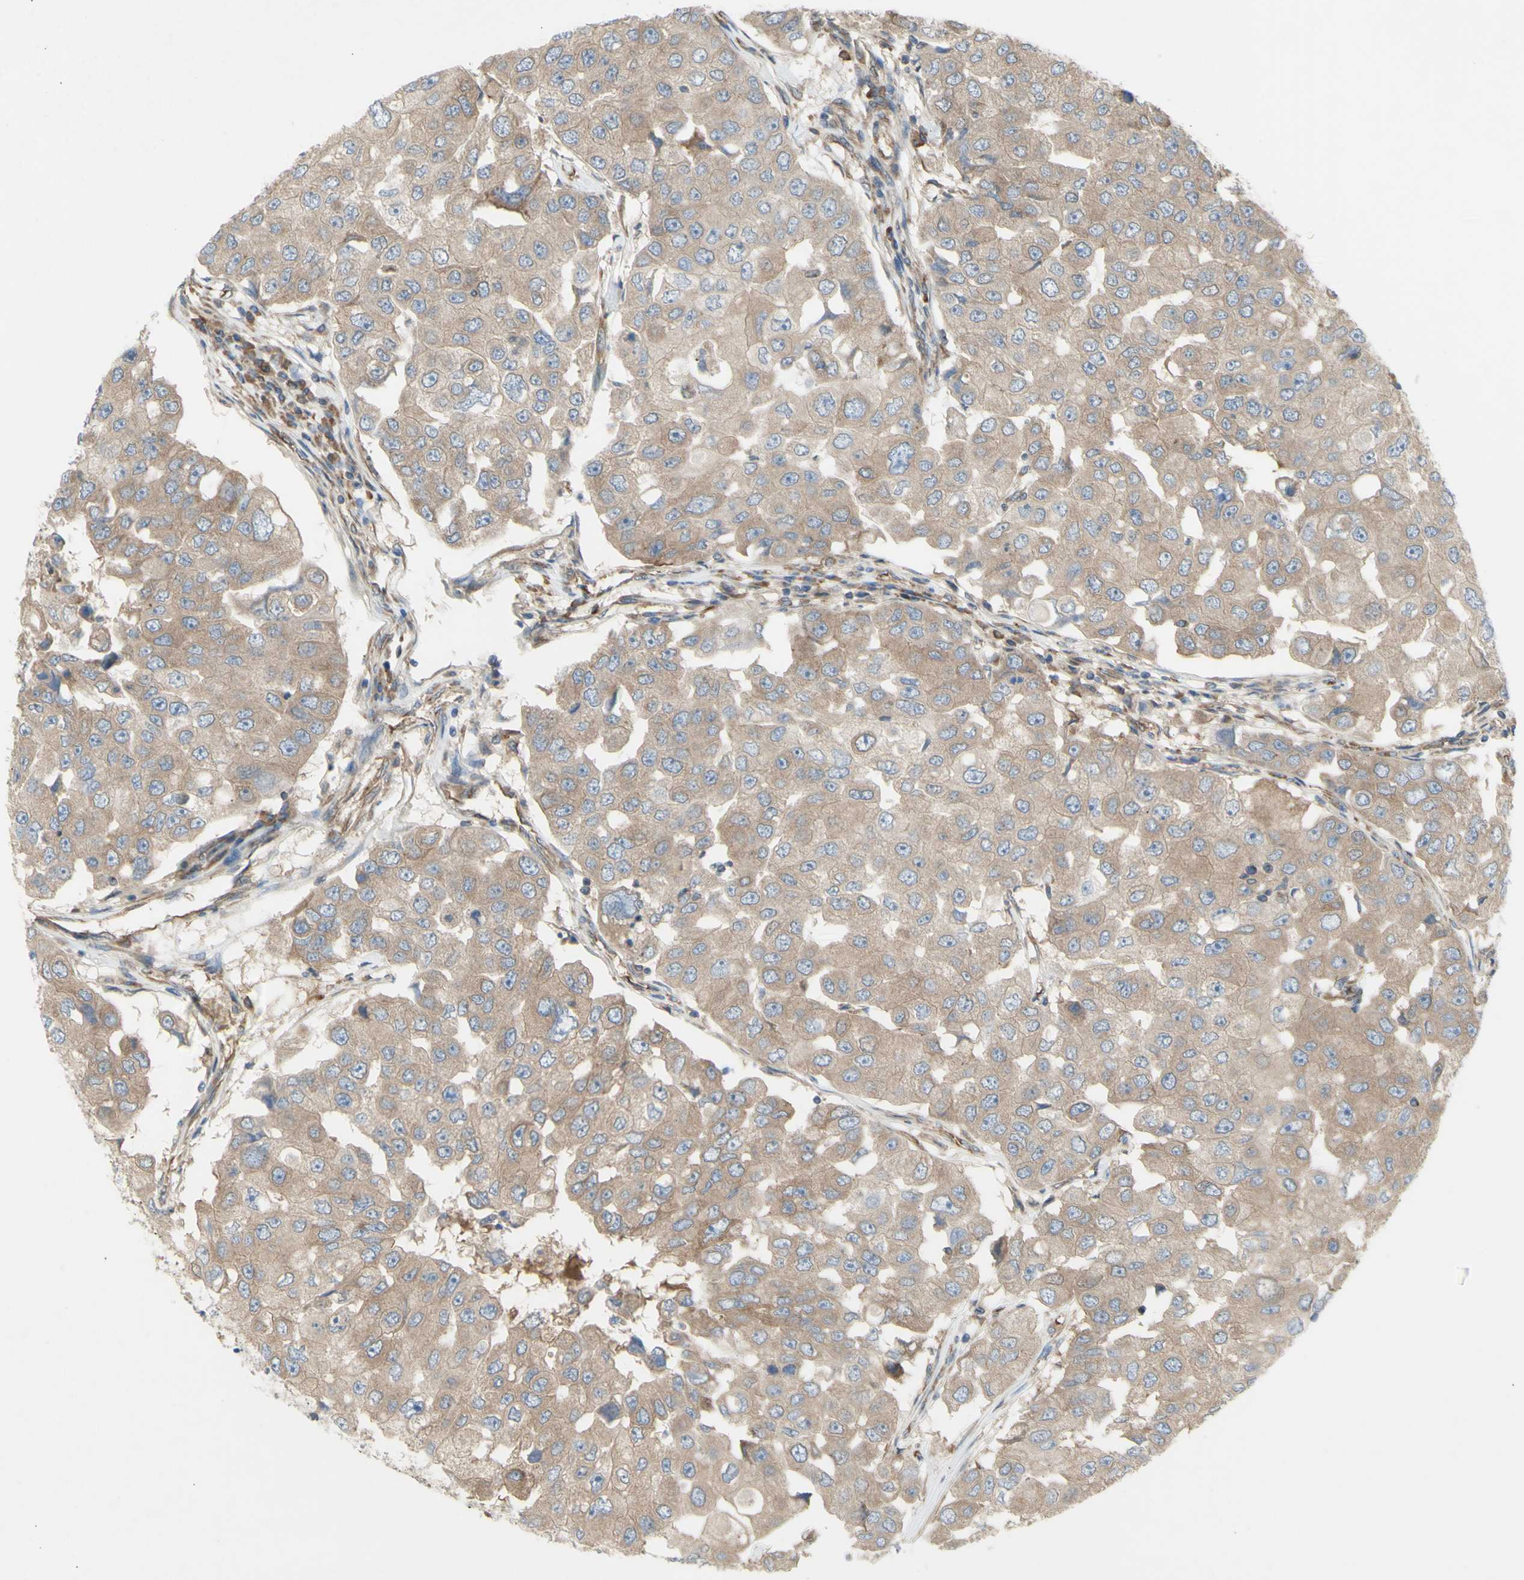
{"staining": {"intensity": "moderate", "quantity": ">75%", "location": "cytoplasmic/membranous"}, "tissue": "breast cancer", "cell_type": "Tumor cells", "image_type": "cancer", "snomed": [{"axis": "morphology", "description": "Duct carcinoma"}, {"axis": "topography", "description": "Breast"}], "caption": "Human breast cancer stained for a protein (brown) reveals moderate cytoplasmic/membranous positive staining in approximately >75% of tumor cells.", "gene": "KLC1", "patient": {"sex": "female", "age": 27}}